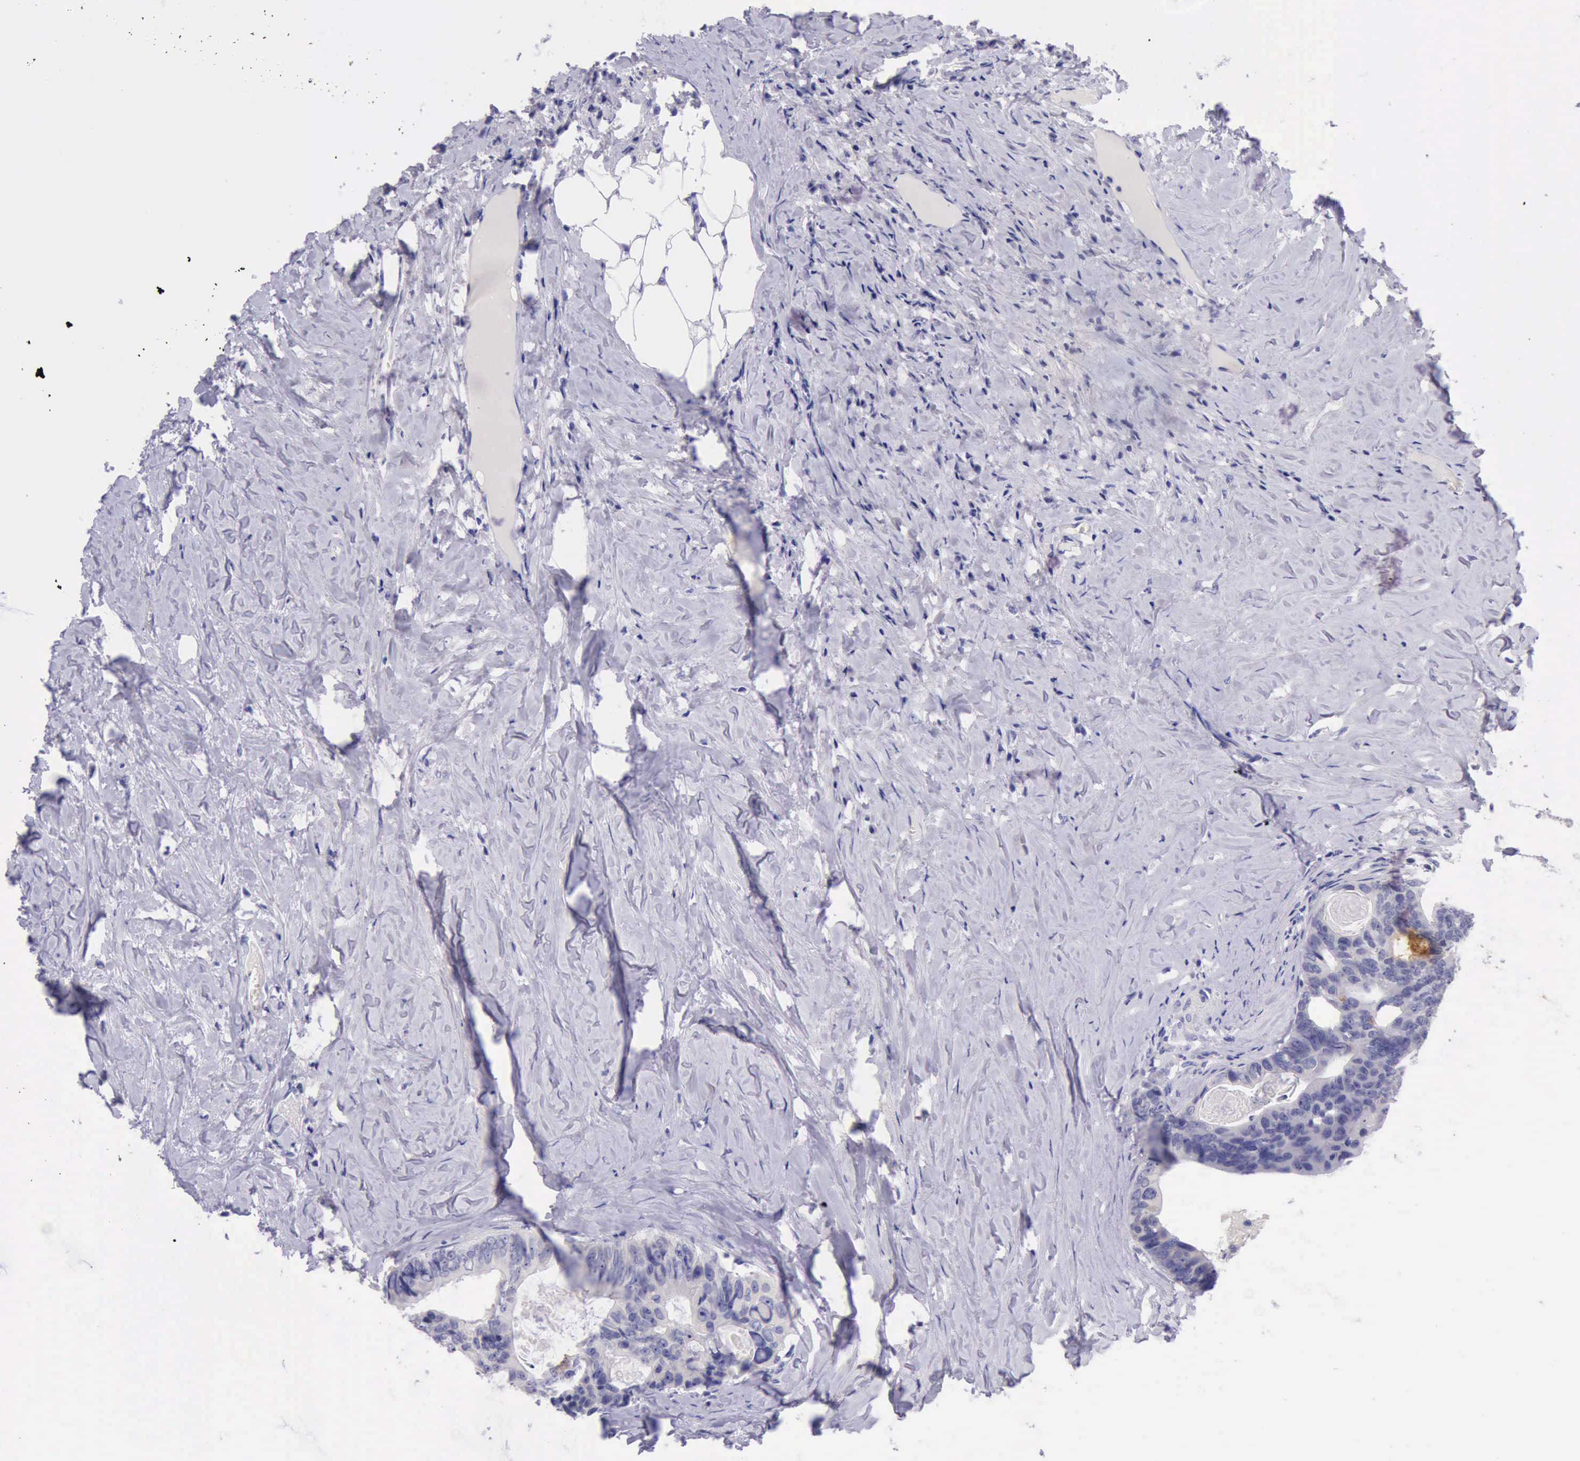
{"staining": {"intensity": "negative", "quantity": "none", "location": "none"}, "tissue": "colorectal cancer", "cell_type": "Tumor cells", "image_type": "cancer", "snomed": [{"axis": "morphology", "description": "Adenocarcinoma, NOS"}, {"axis": "topography", "description": "Colon"}], "caption": "Protein analysis of colorectal cancer reveals no significant positivity in tumor cells.", "gene": "LRFN5", "patient": {"sex": "female", "age": 55}}